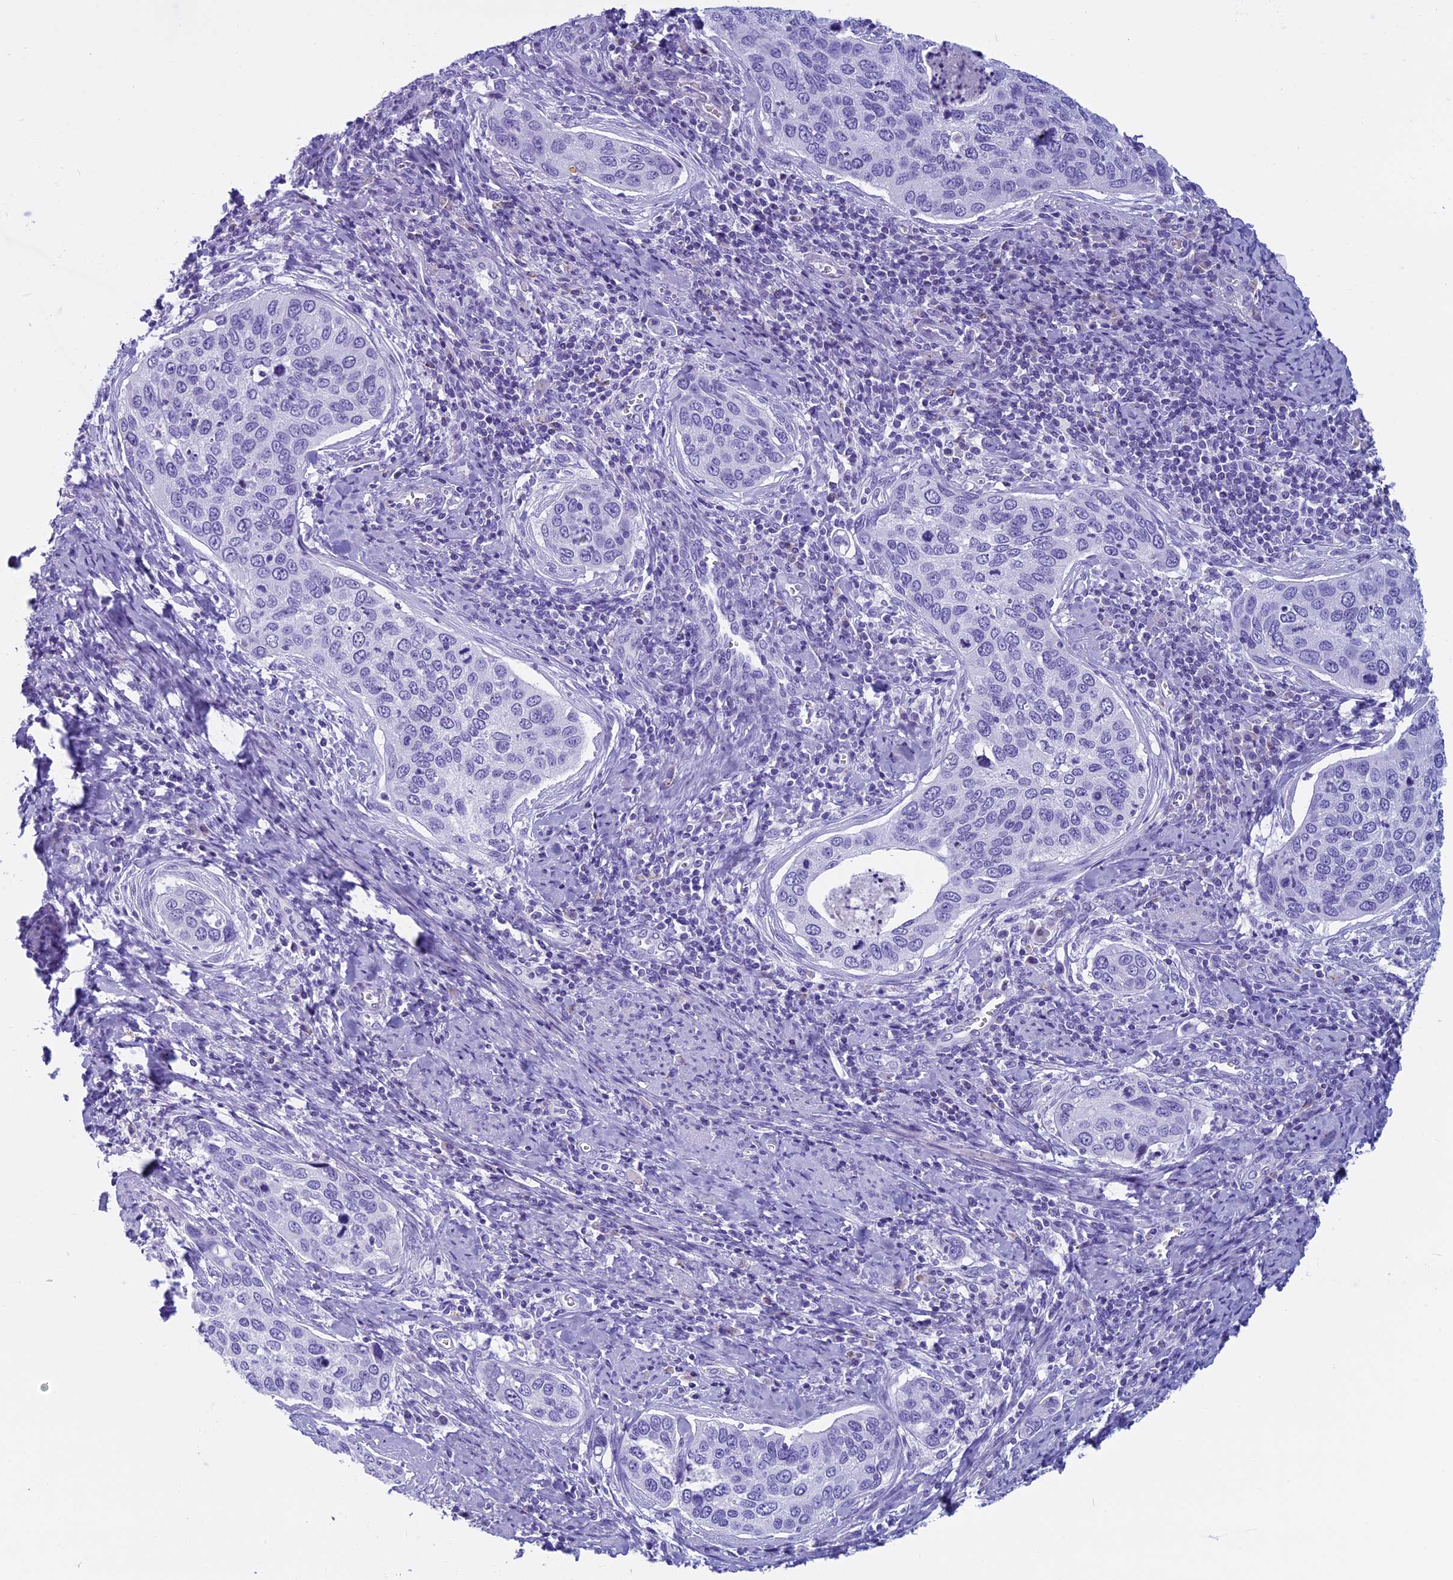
{"staining": {"intensity": "negative", "quantity": "none", "location": "none"}, "tissue": "cervical cancer", "cell_type": "Tumor cells", "image_type": "cancer", "snomed": [{"axis": "morphology", "description": "Squamous cell carcinoma, NOS"}, {"axis": "topography", "description": "Cervix"}], "caption": "This is an immunohistochemistry image of human squamous cell carcinoma (cervical). There is no staining in tumor cells.", "gene": "ZNF563", "patient": {"sex": "female", "age": 53}}